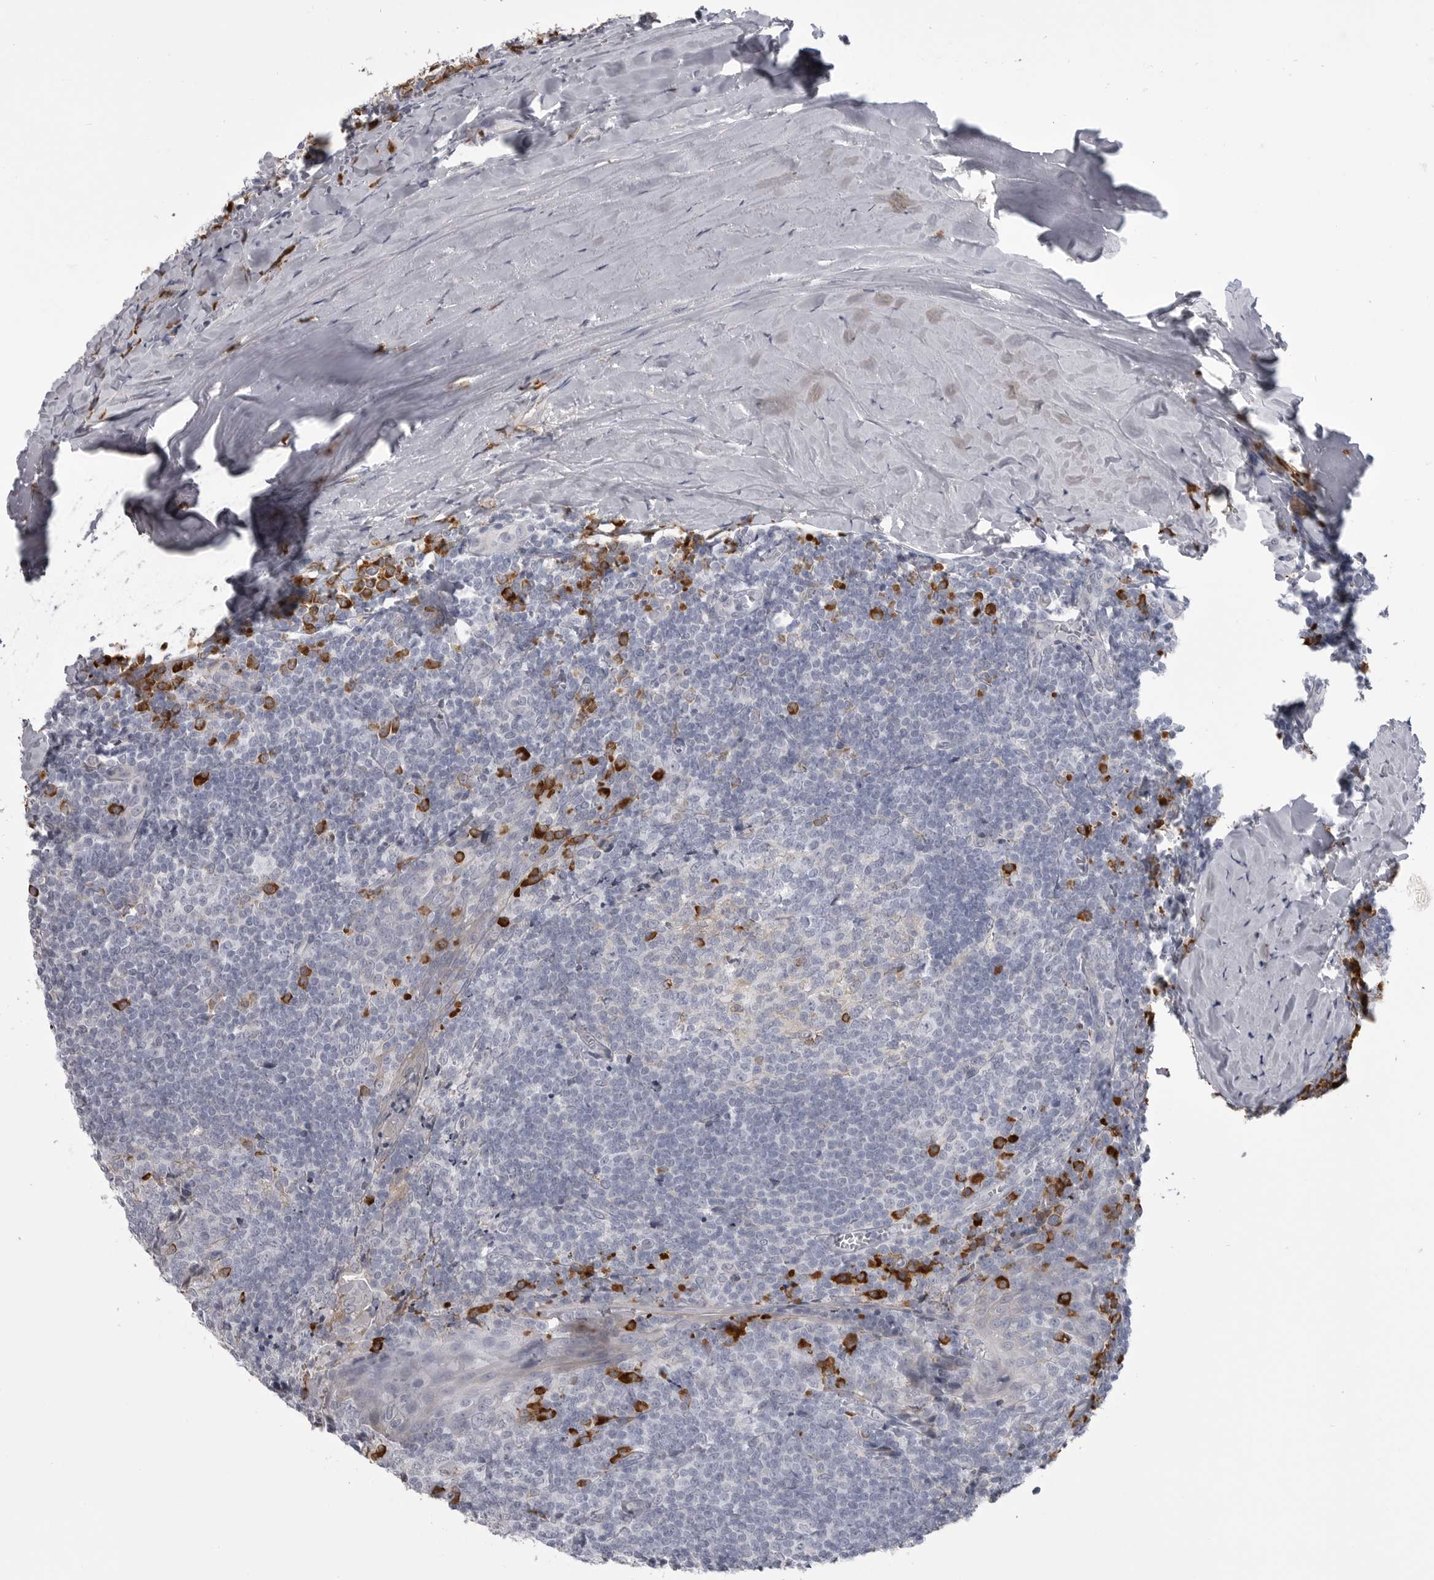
{"staining": {"intensity": "strong", "quantity": "<25%", "location": "cytoplasmic/membranous"}, "tissue": "tonsil", "cell_type": "Germinal center cells", "image_type": "normal", "snomed": [{"axis": "morphology", "description": "Normal tissue, NOS"}, {"axis": "topography", "description": "Tonsil"}], "caption": "Protein expression by immunohistochemistry (IHC) shows strong cytoplasmic/membranous positivity in about <25% of germinal center cells in unremarkable tonsil.", "gene": "FKBP2", "patient": {"sex": "male", "age": 37}}